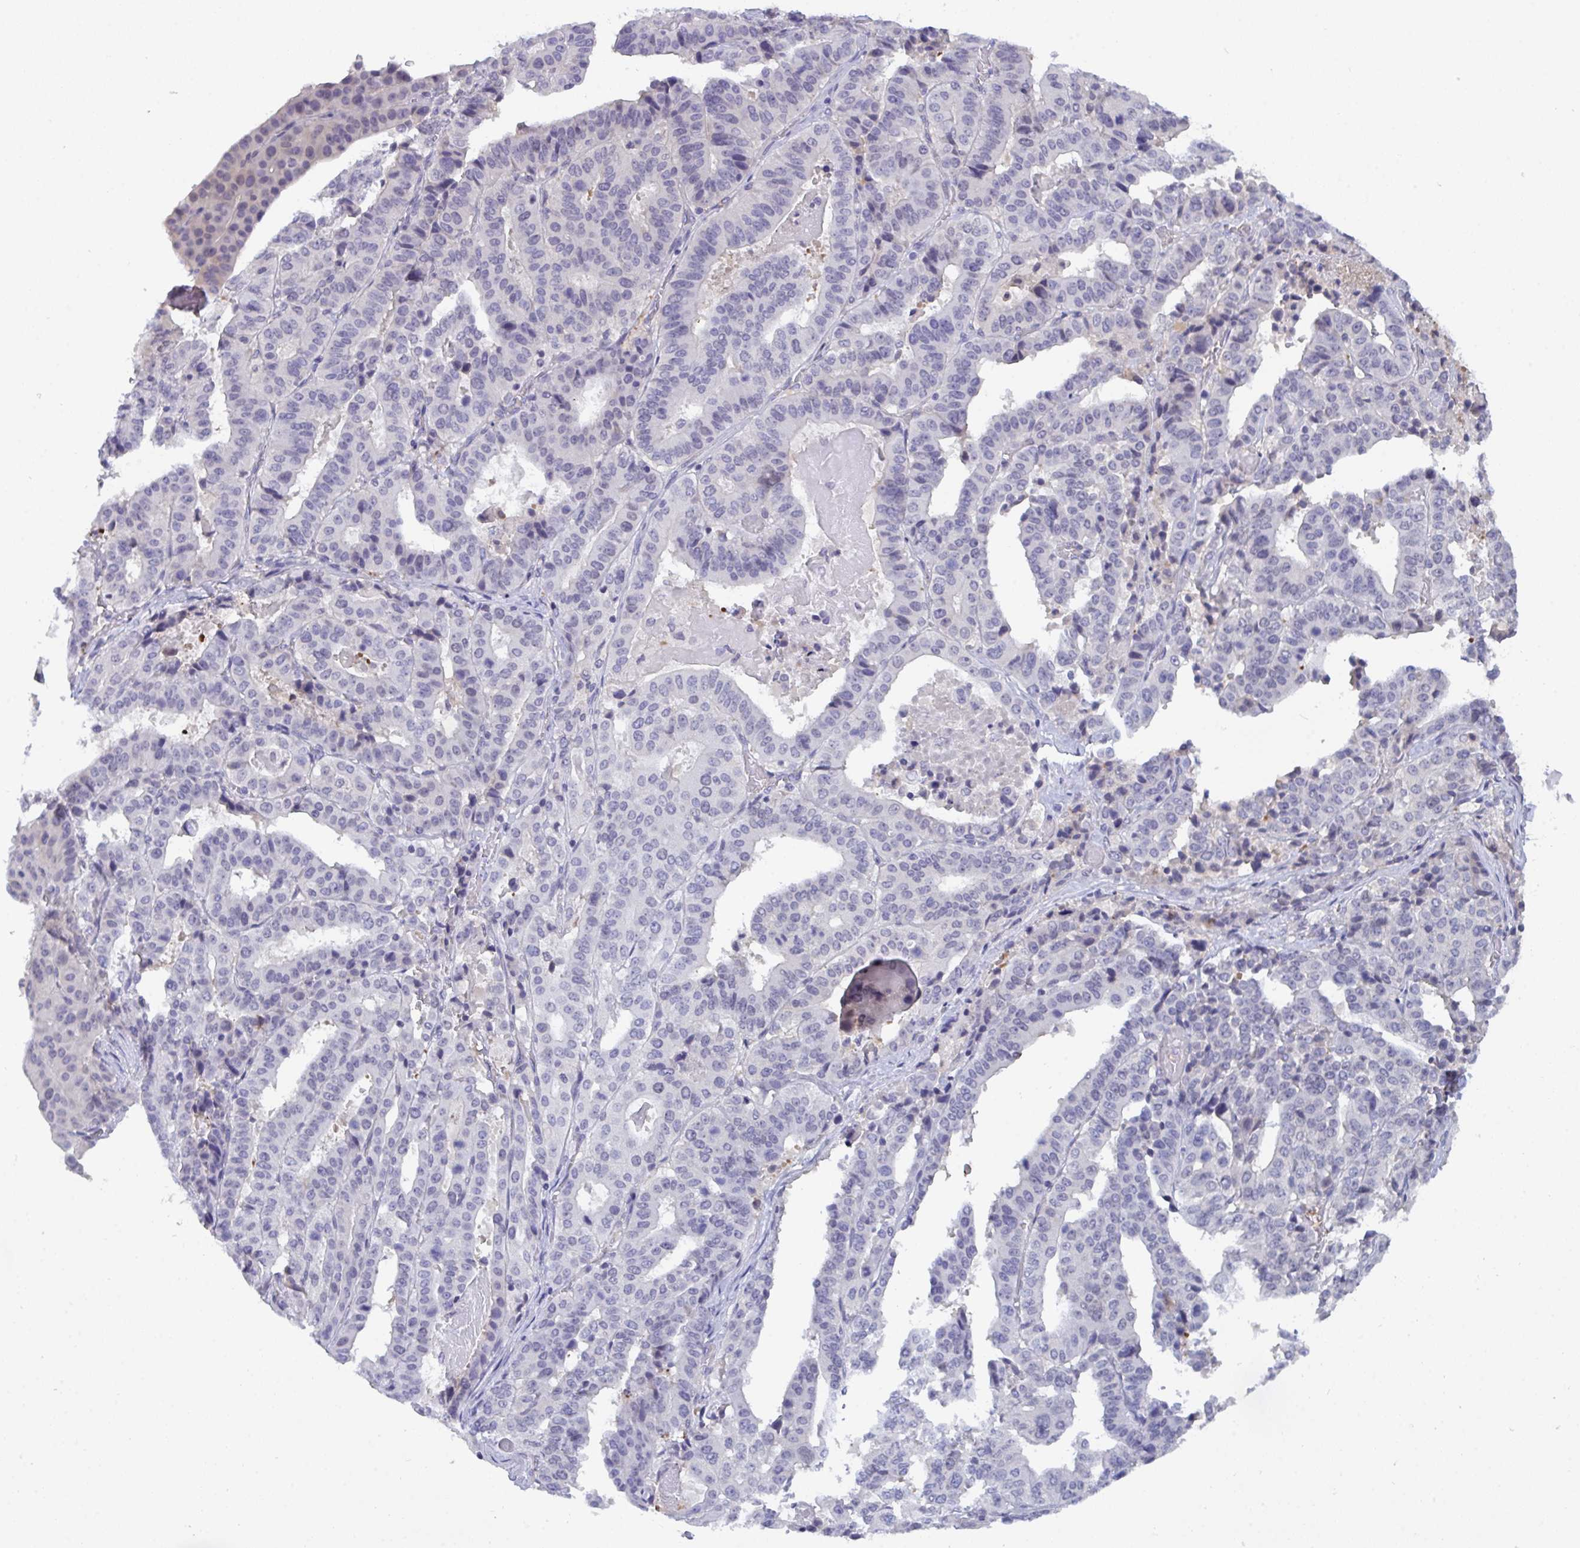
{"staining": {"intensity": "negative", "quantity": "none", "location": "none"}, "tissue": "stomach cancer", "cell_type": "Tumor cells", "image_type": "cancer", "snomed": [{"axis": "morphology", "description": "Adenocarcinoma, NOS"}, {"axis": "topography", "description": "Stomach"}], "caption": "Immunohistochemistry (IHC) photomicrograph of human stomach cancer stained for a protein (brown), which exhibits no expression in tumor cells.", "gene": "SERPINB13", "patient": {"sex": "male", "age": 48}}